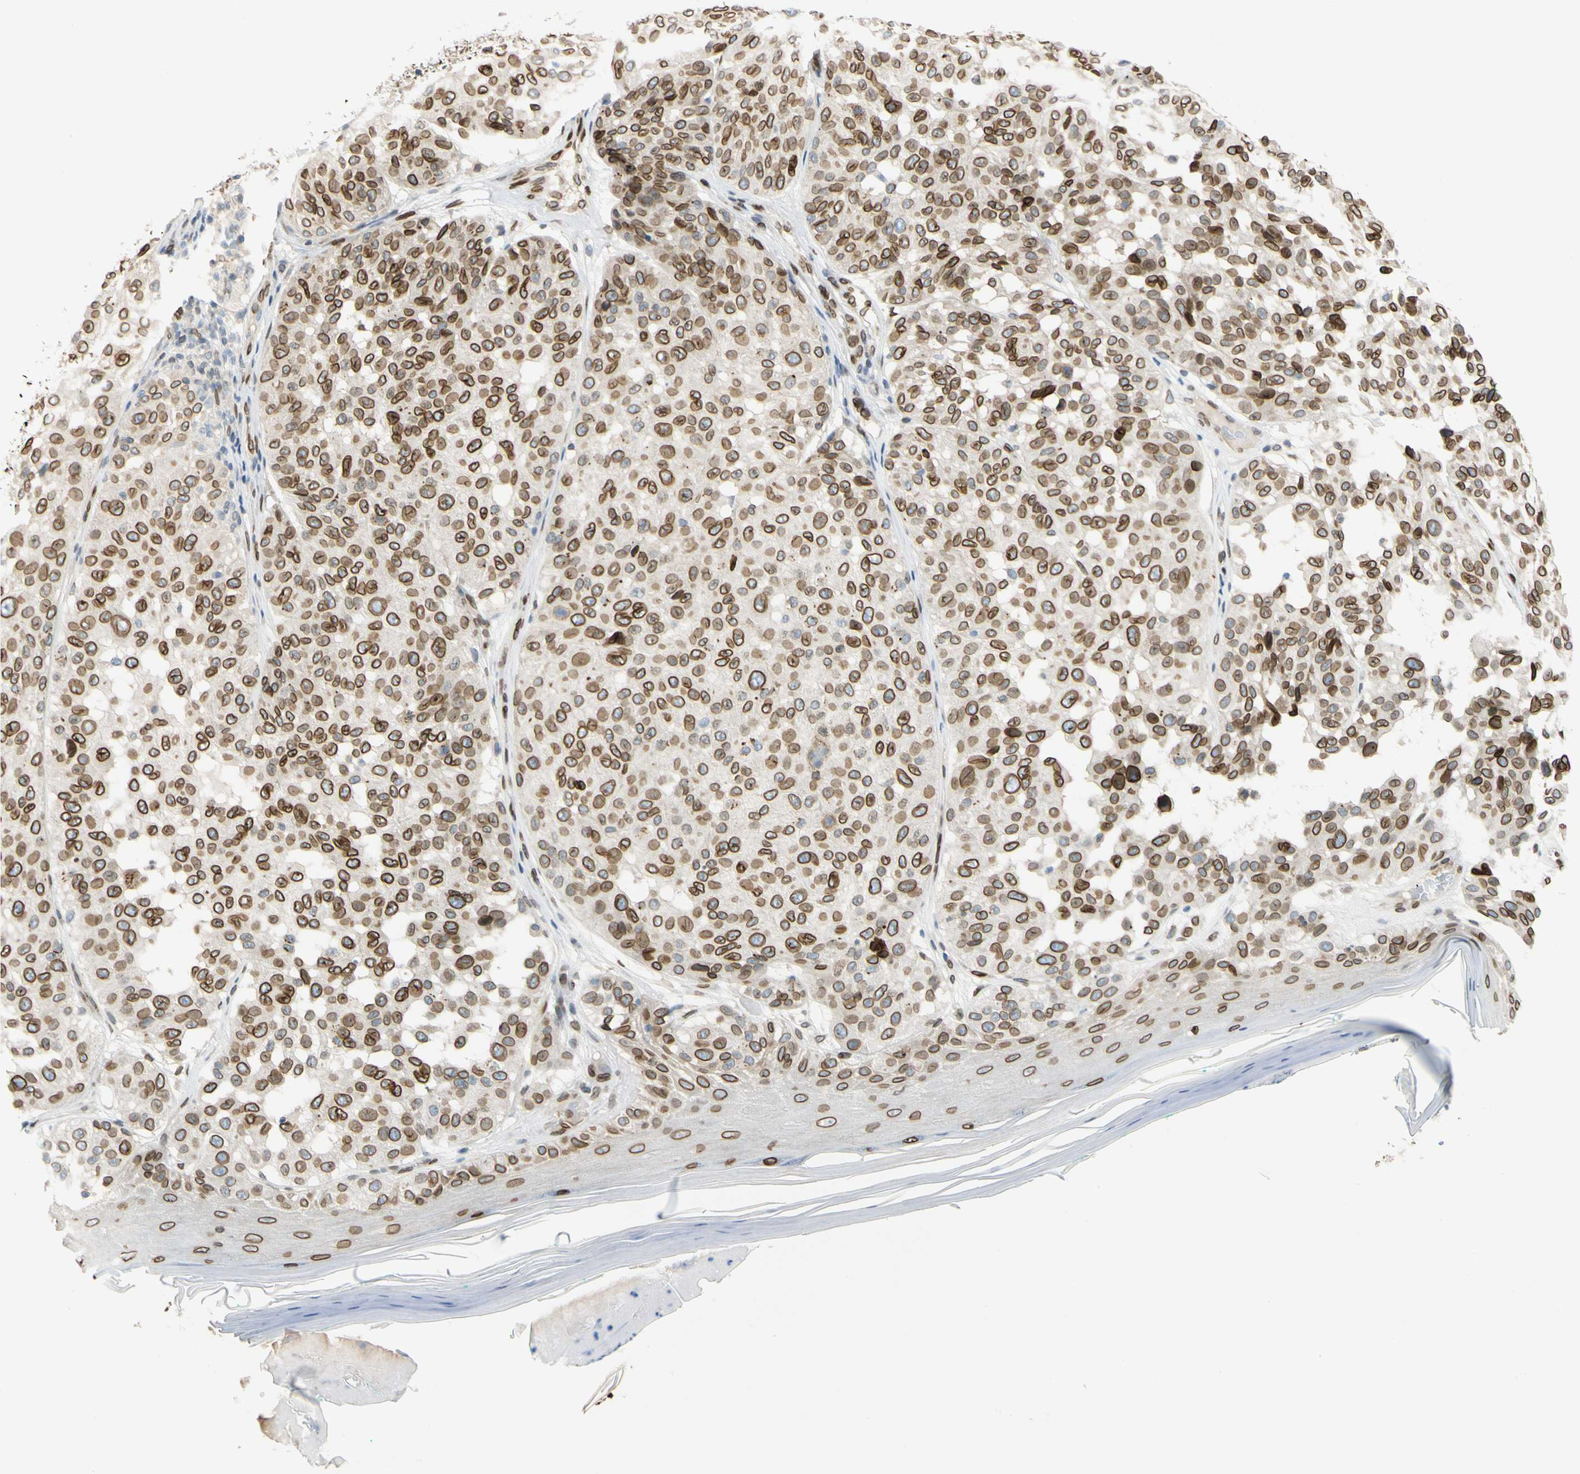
{"staining": {"intensity": "strong", "quantity": ">75%", "location": "cytoplasmic/membranous,nuclear"}, "tissue": "melanoma", "cell_type": "Tumor cells", "image_type": "cancer", "snomed": [{"axis": "morphology", "description": "Malignant melanoma, NOS"}, {"axis": "topography", "description": "Skin"}], "caption": "There is high levels of strong cytoplasmic/membranous and nuclear positivity in tumor cells of melanoma, as demonstrated by immunohistochemical staining (brown color).", "gene": "SUN1", "patient": {"sex": "female", "age": 46}}